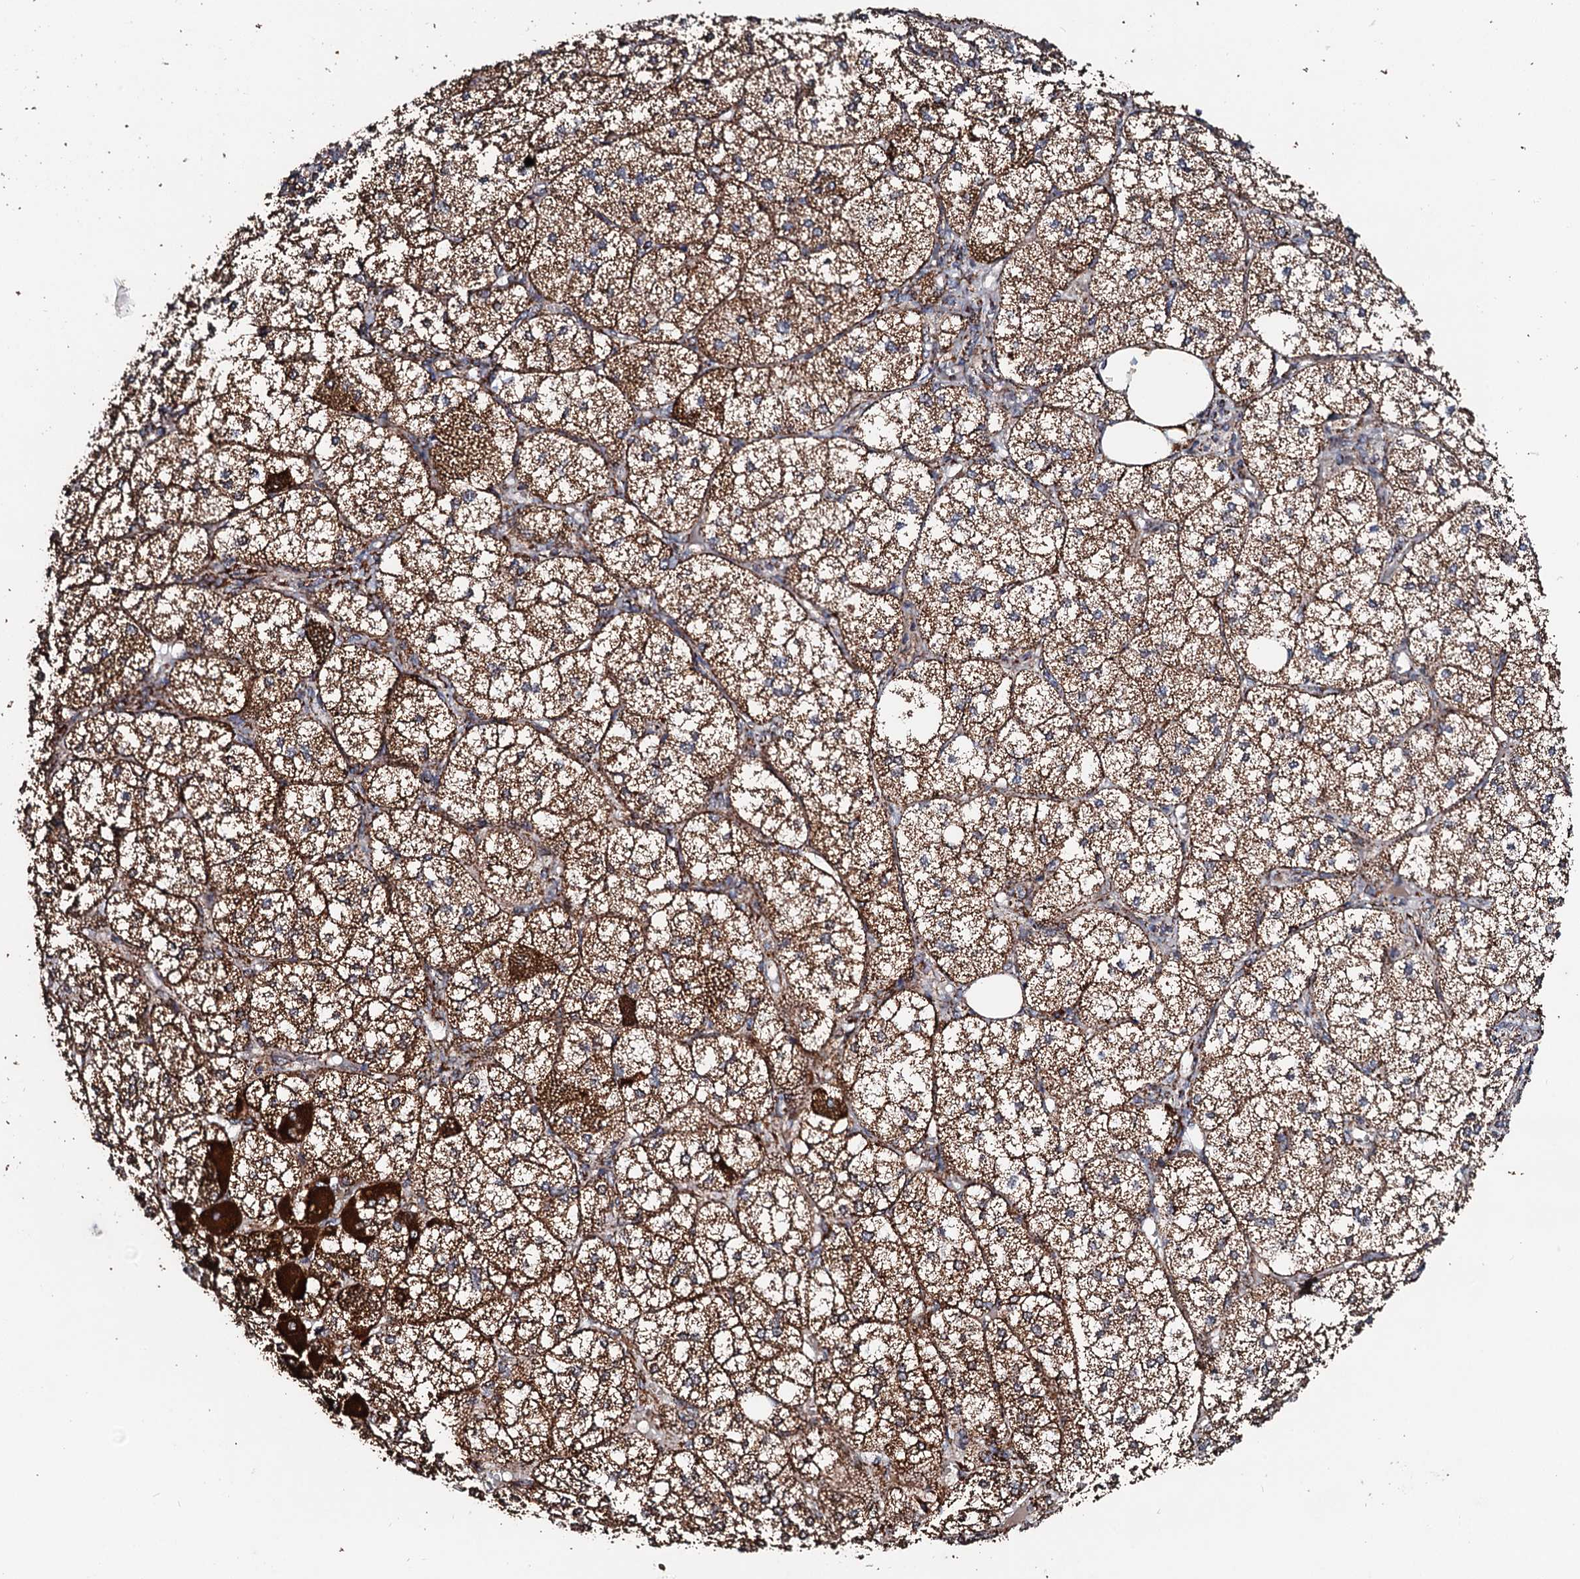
{"staining": {"intensity": "strong", "quantity": ">75%", "location": "cytoplasmic/membranous"}, "tissue": "adrenal gland", "cell_type": "Glandular cells", "image_type": "normal", "snomed": [{"axis": "morphology", "description": "Normal tissue, NOS"}, {"axis": "topography", "description": "Adrenal gland"}], "caption": "Strong cytoplasmic/membranous protein staining is present in about >75% of glandular cells in adrenal gland. (Stains: DAB in brown, nuclei in blue, Microscopy: brightfield microscopy at high magnification).", "gene": "SECISBP2L", "patient": {"sex": "female", "age": 61}}